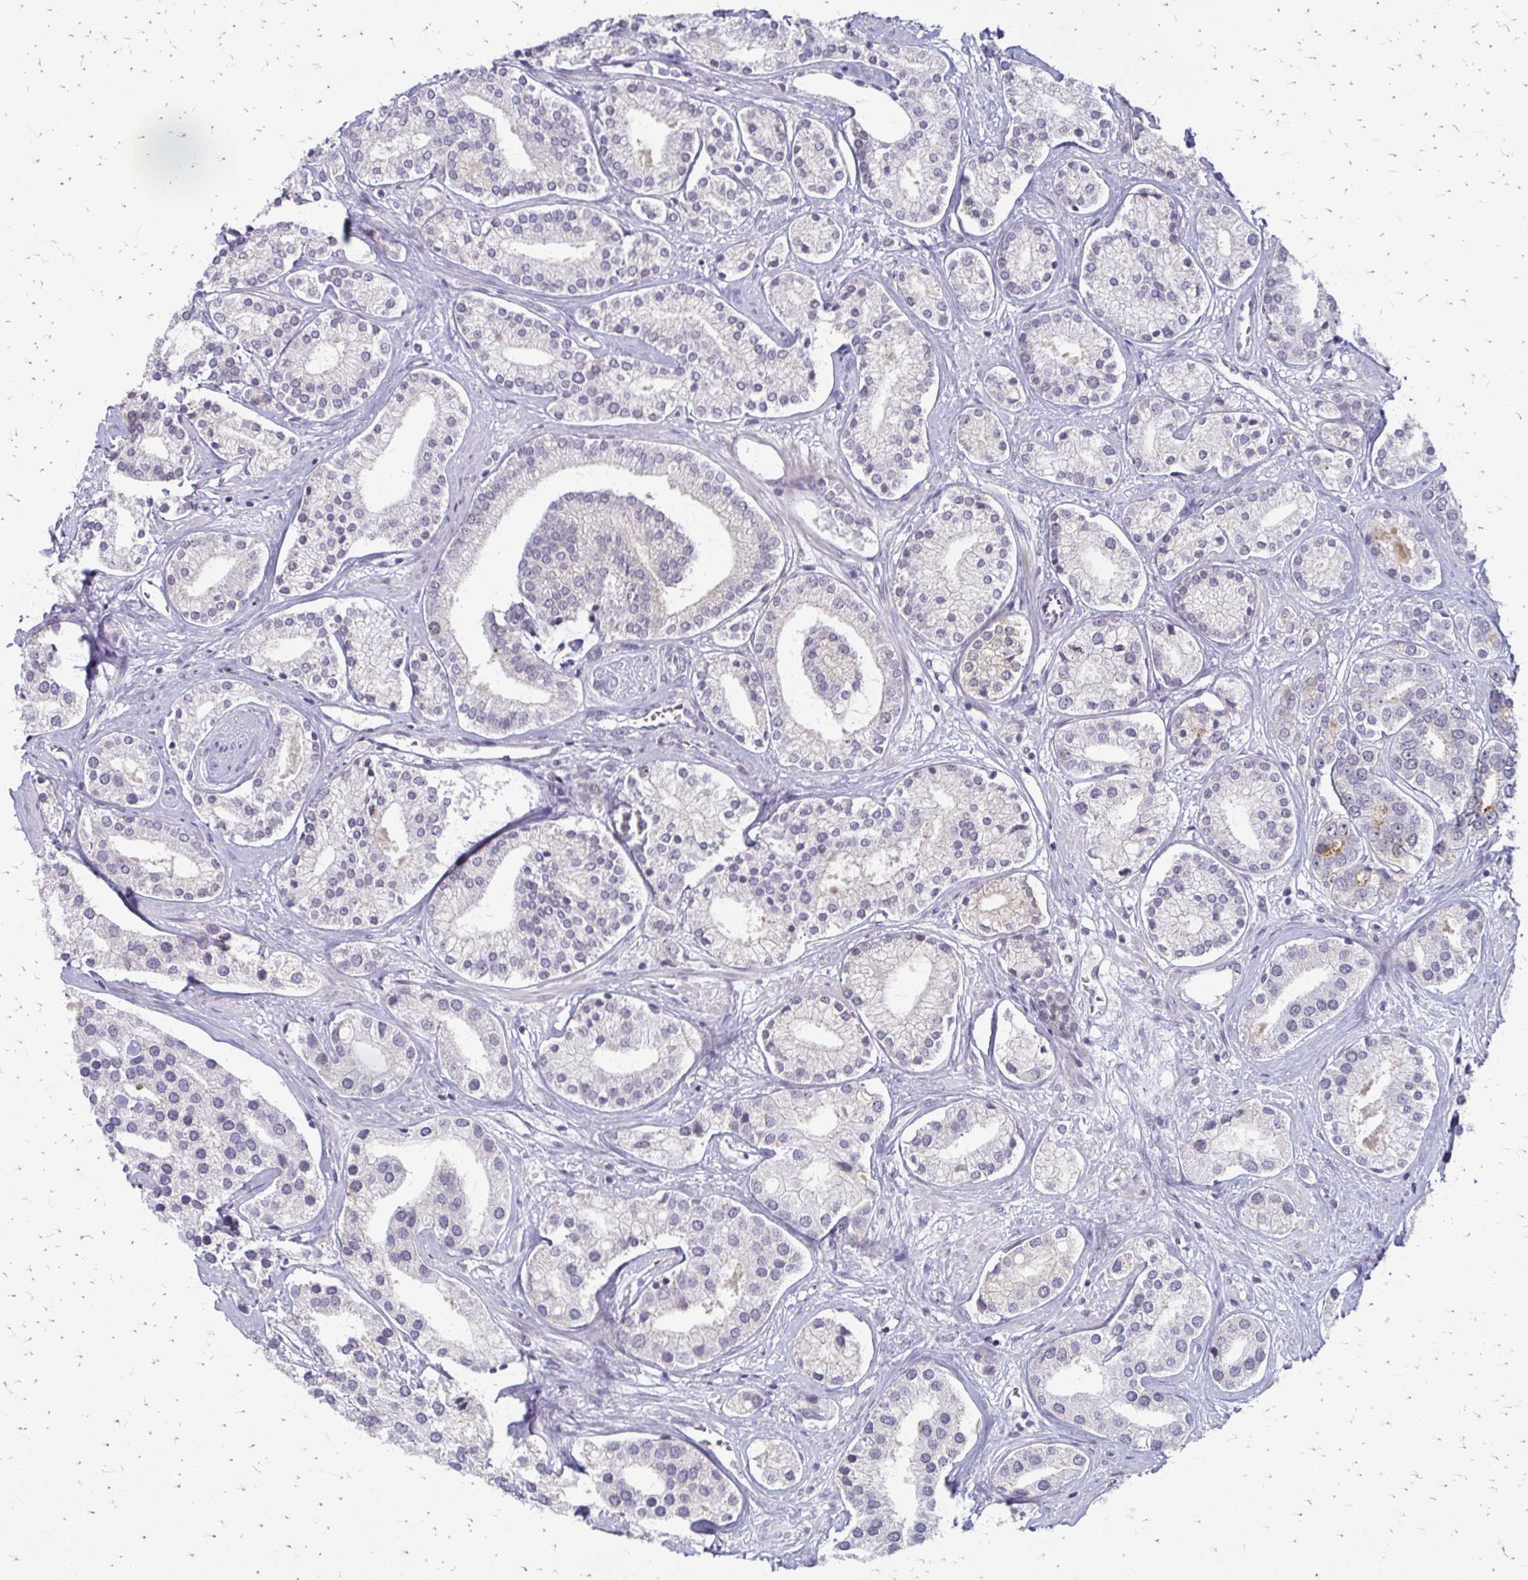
{"staining": {"intensity": "weak", "quantity": "<25%", "location": "cytoplasmic/membranous"}, "tissue": "prostate cancer", "cell_type": "Tumor cells", "image_type": "cancer", "snomed": [{"axis": "morphology", "description": "Adenocarcinoma, High grade"}, {"axis": "topography", "description": "Prostate"}], "caption": "This is an immunohistochemistry (IHC) micrograph of human prostate high-grade adenocarcinoma. There is no expression in tumor cells.", "gene": "EED", "patient": {"sex": "male", "age": 58}}